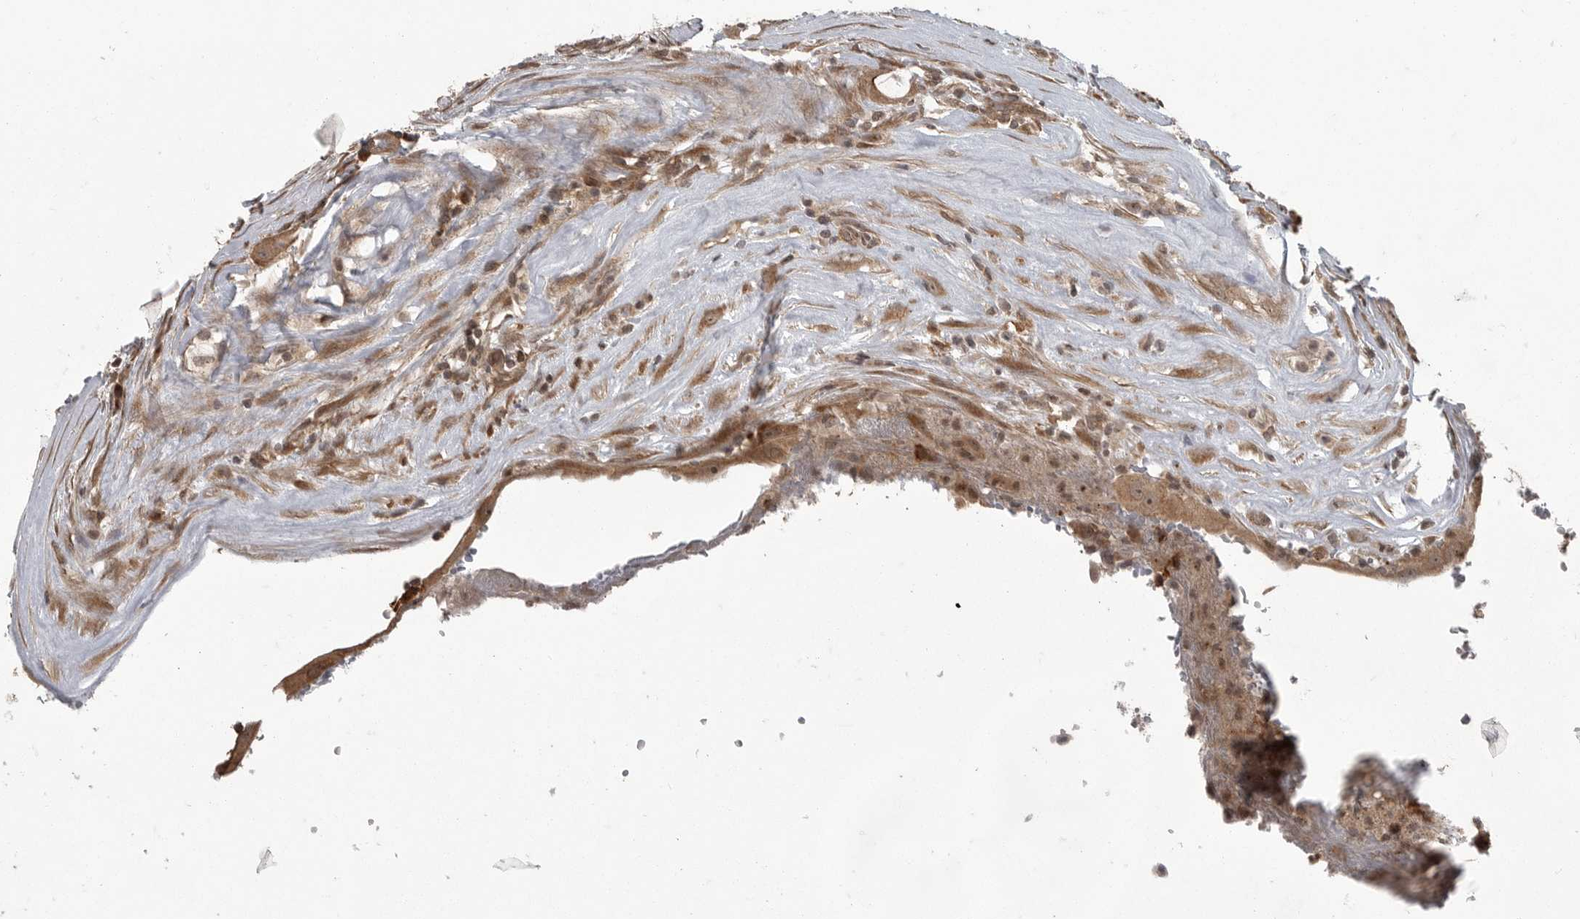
{"staining": {"intensity": "moderate", "quantity": ">75%", "location": "cytoplasmic/membranous"}, "tissue": "thyroid cancer", "cell_type": "Tumor cells", "image_type": "cancer", "snomed": [{"axis": "morphology", "description": "Papillary adenocarcinoma, NOS"}, {"axis": "topography", "description": "Thyroid gland"}], "caption": "This is a histology image of immunohistochemistry staining of thyroid cancer (papillary adenocarcinoma), which shows moderate positivity in the cytoplasmic/membranous of tumor cells.", "gene": "DNAJC8", "patient": {"sex": "male", "age": 77}}